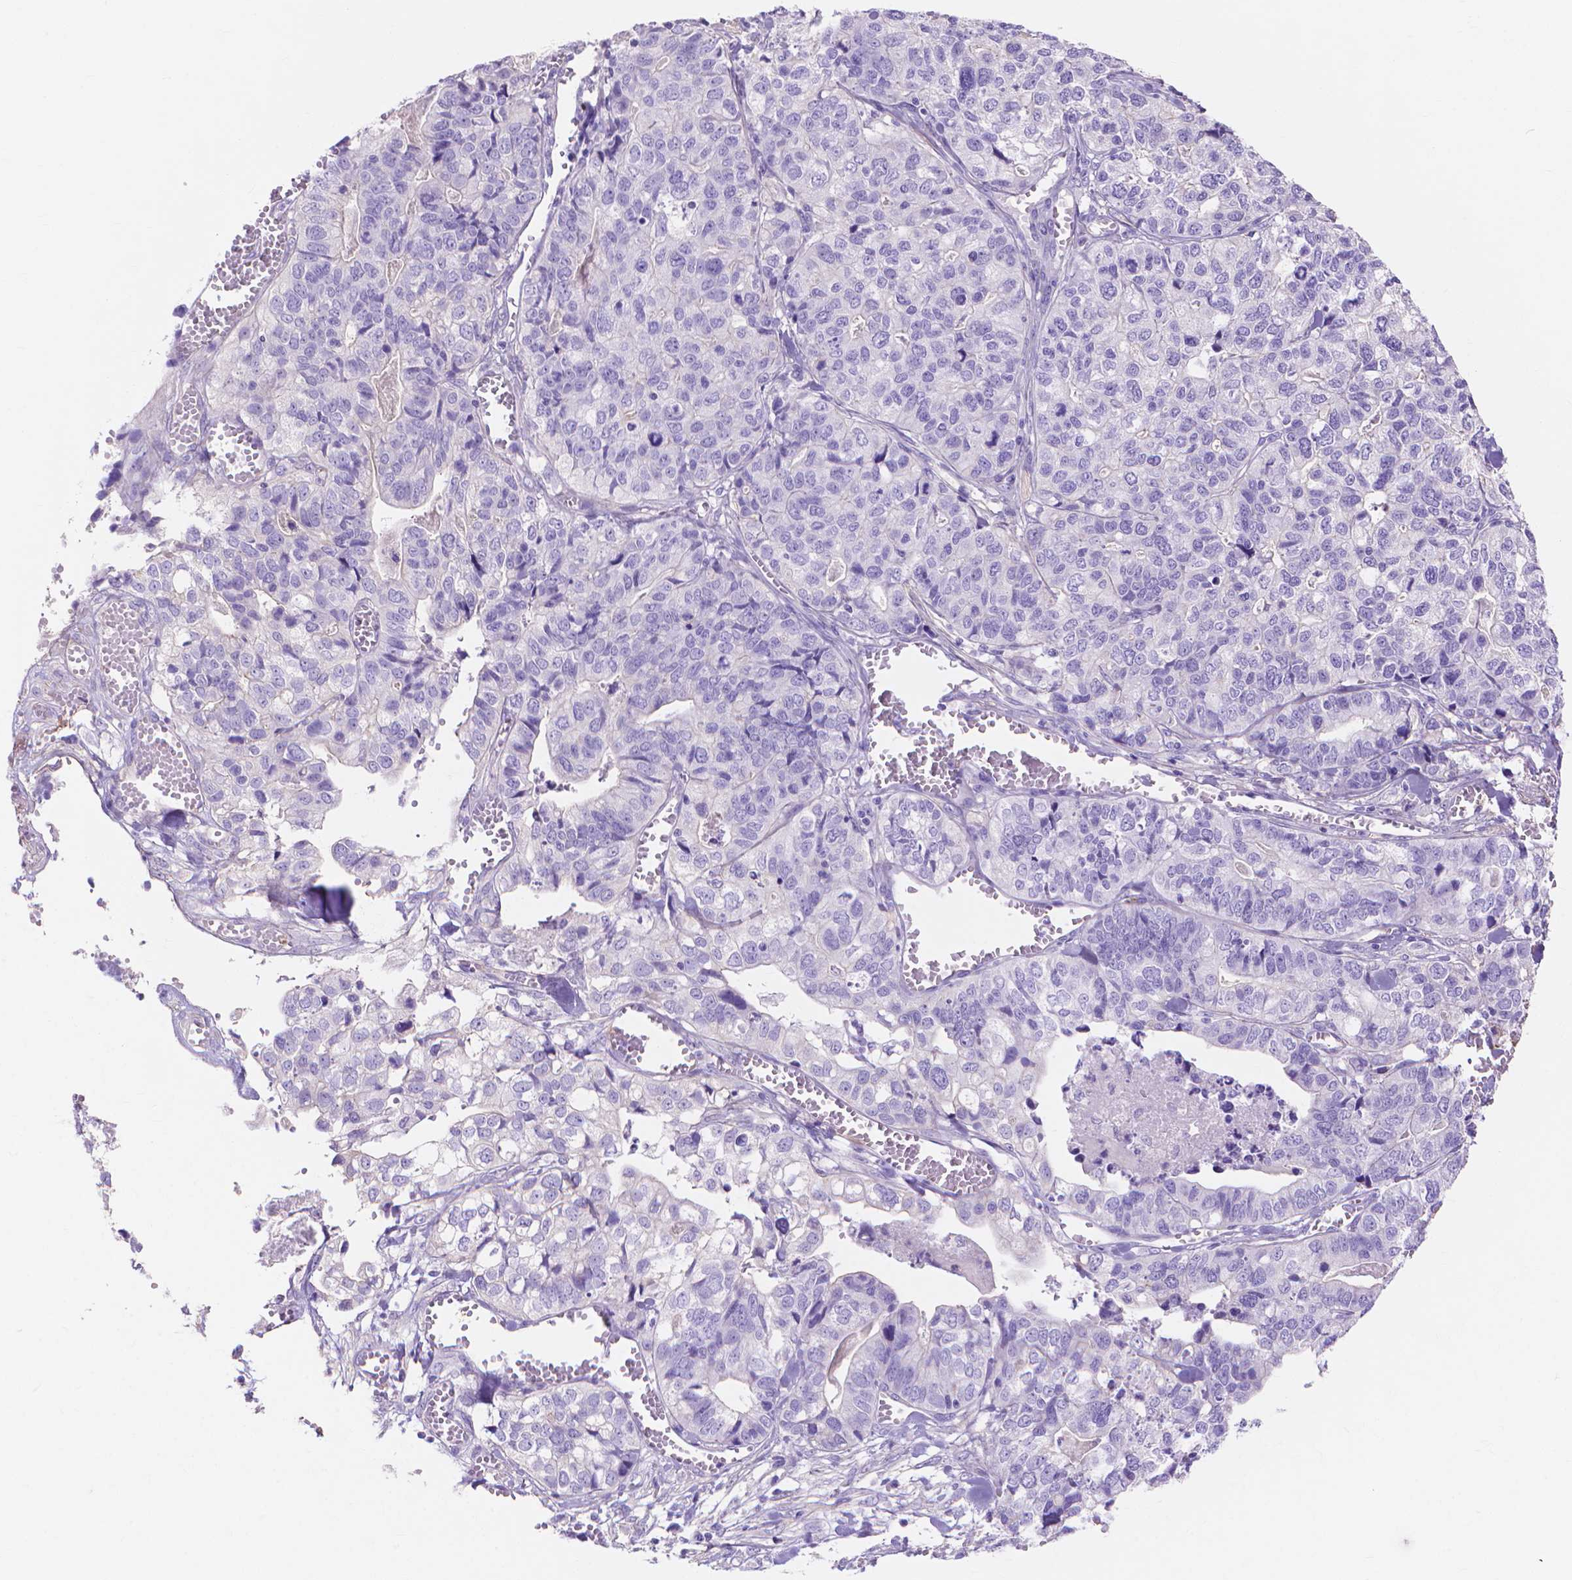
{"staining": {"intensity": "negative", "quantity": "none", "location": "none"}, "tissue": "stomach cancer", "cell_type": "Tumor cells", "image_type": "cancer", "snomed": [{"axis": "morphology", "description": "Adenocarcinoma, NOS"}, {"axis": "topography", "description": "Stomach, upper"}], "caption": "The micrograph exhibits no significant staining in tumor cells of adenocarcinoma (stomach).", "gene": "MBLAC1", "patient": {"sex": "female", "age": 67}}